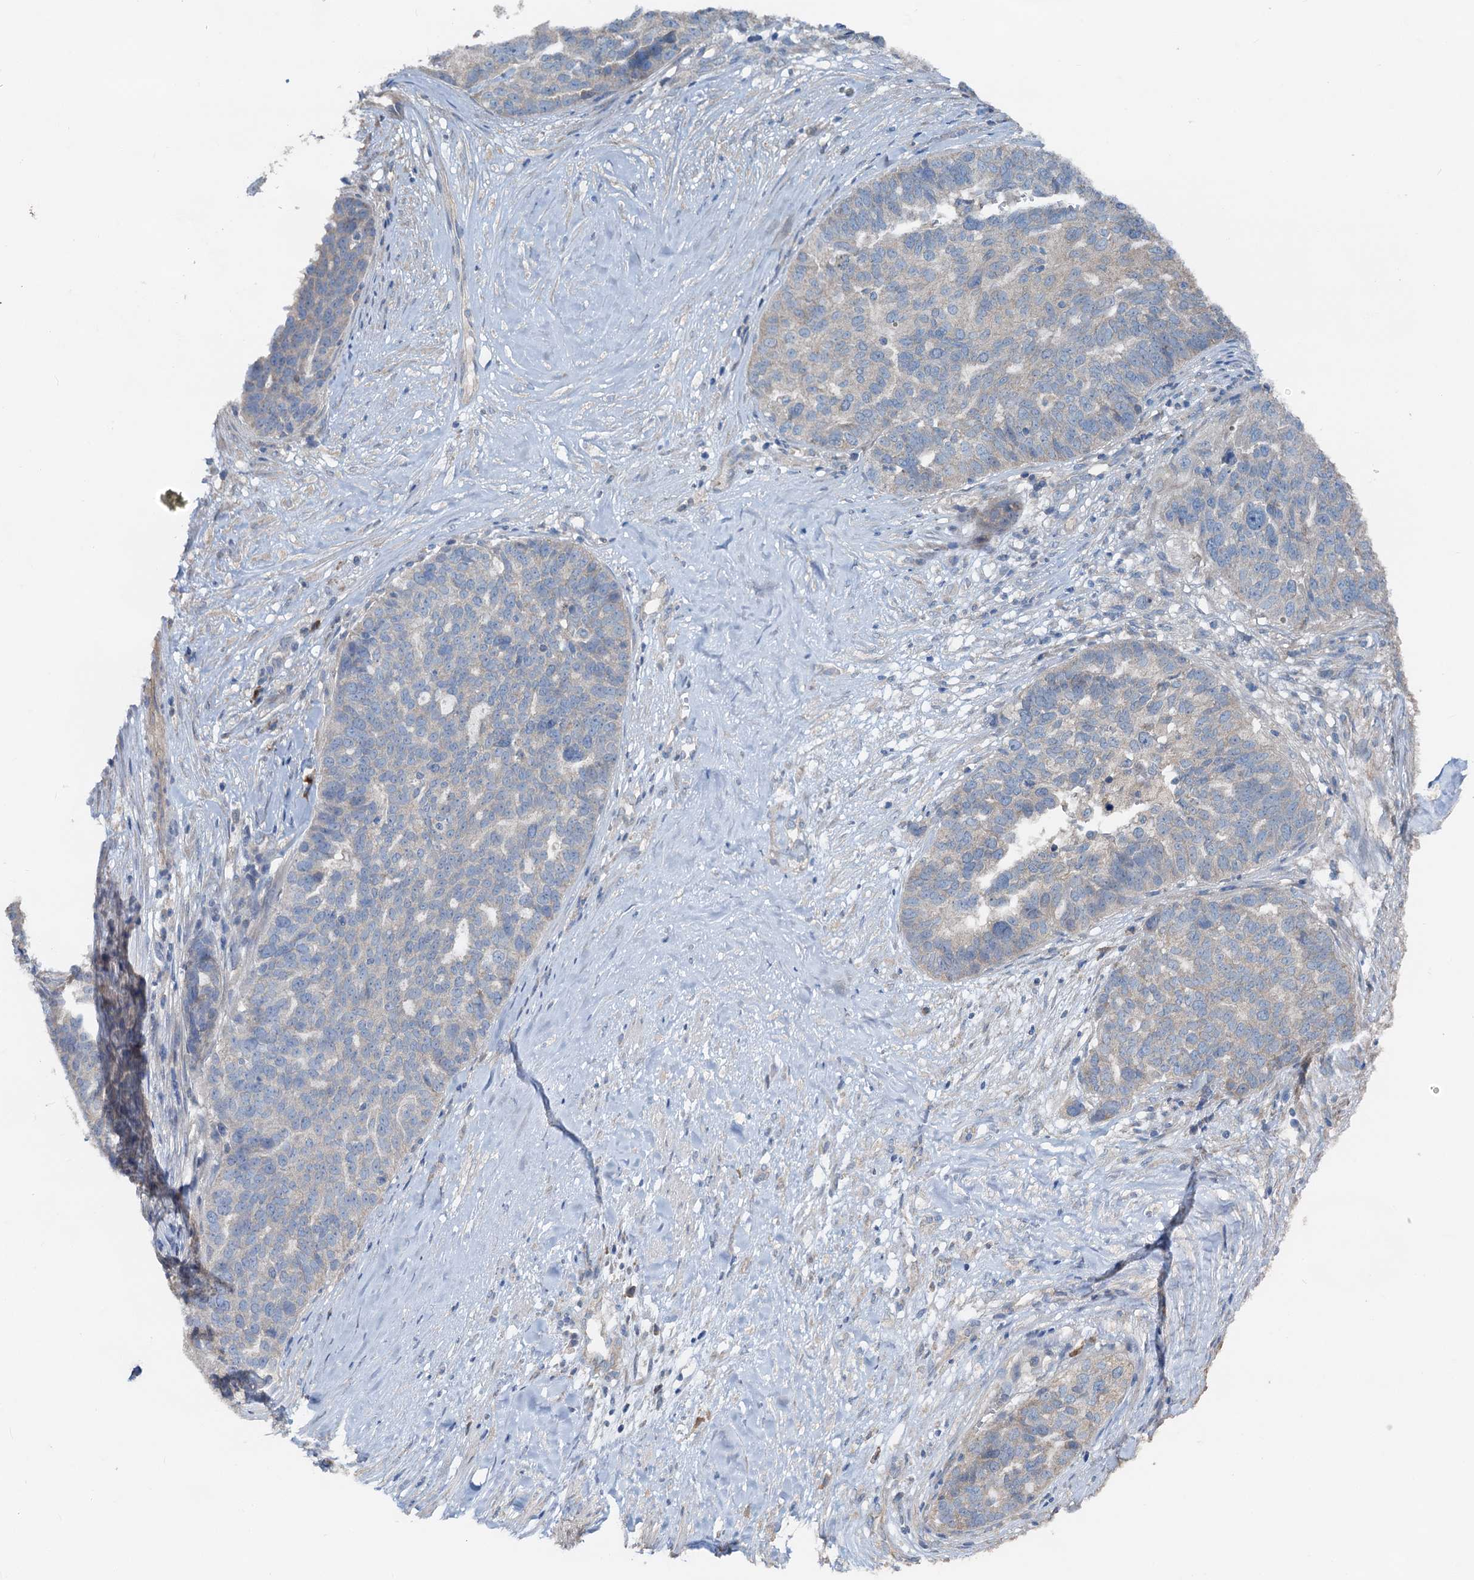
{"staining": {"intensity": "negative", "quantity": "none", "location": "none"}, "tissue": "ovarian cancer", "cell_type": "Tumor cells", "image_type": "cancer", "snomed": [{"axis": "morphology", "description": "Cystadenocarcinoma, serous, NOS"}, {"axis": "topography", "description": "Ovary"}], "caption": "This is an immunohistochemistry (IHC) histopathology image of serous cystadenocarcinoma (ovarian). There is no staining in tumor cells.", "gene": "HYI", "patient": {"sex": "female", "age": 59}}